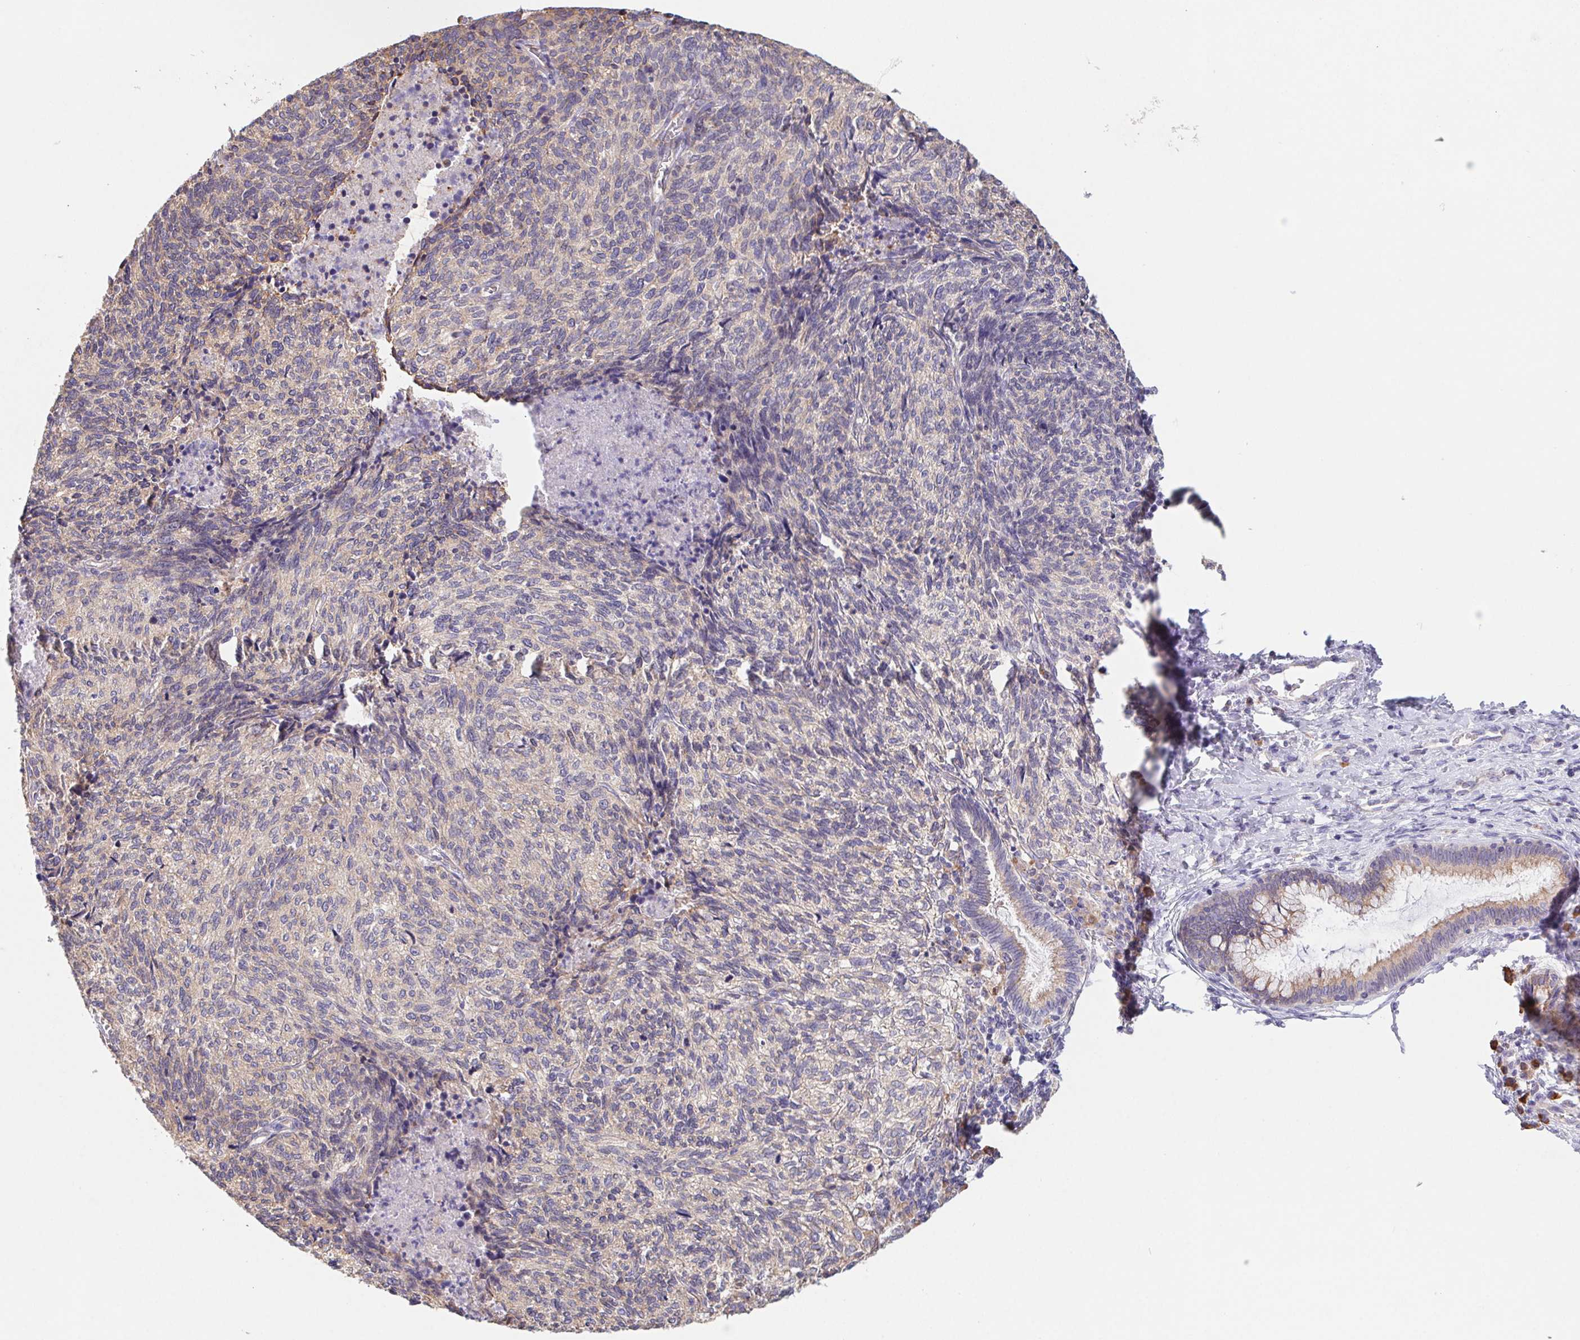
{"staining": {"intensity": "weak", "quantity": ">75%", "location": "cytoplasmic/membranous"}, "tissue": "cervical cancer", "cell_type": "Tumor cells", "image_type": "cancer", "snomed": [{"axis": "morphology", "description": "Squamous cell carcinoma, NOS"}, {"axis": "topography", "description": "Cervix"}], "caption": "DAB (3,3'-diaminobenzidine) immunohistochemical staining of cervical cancer displays weak cytoplasmic/membranous protein expression in about >75% of tumor cells.", "gene": "ADAM8", "patient": {"sex": "female", "age": 45}}